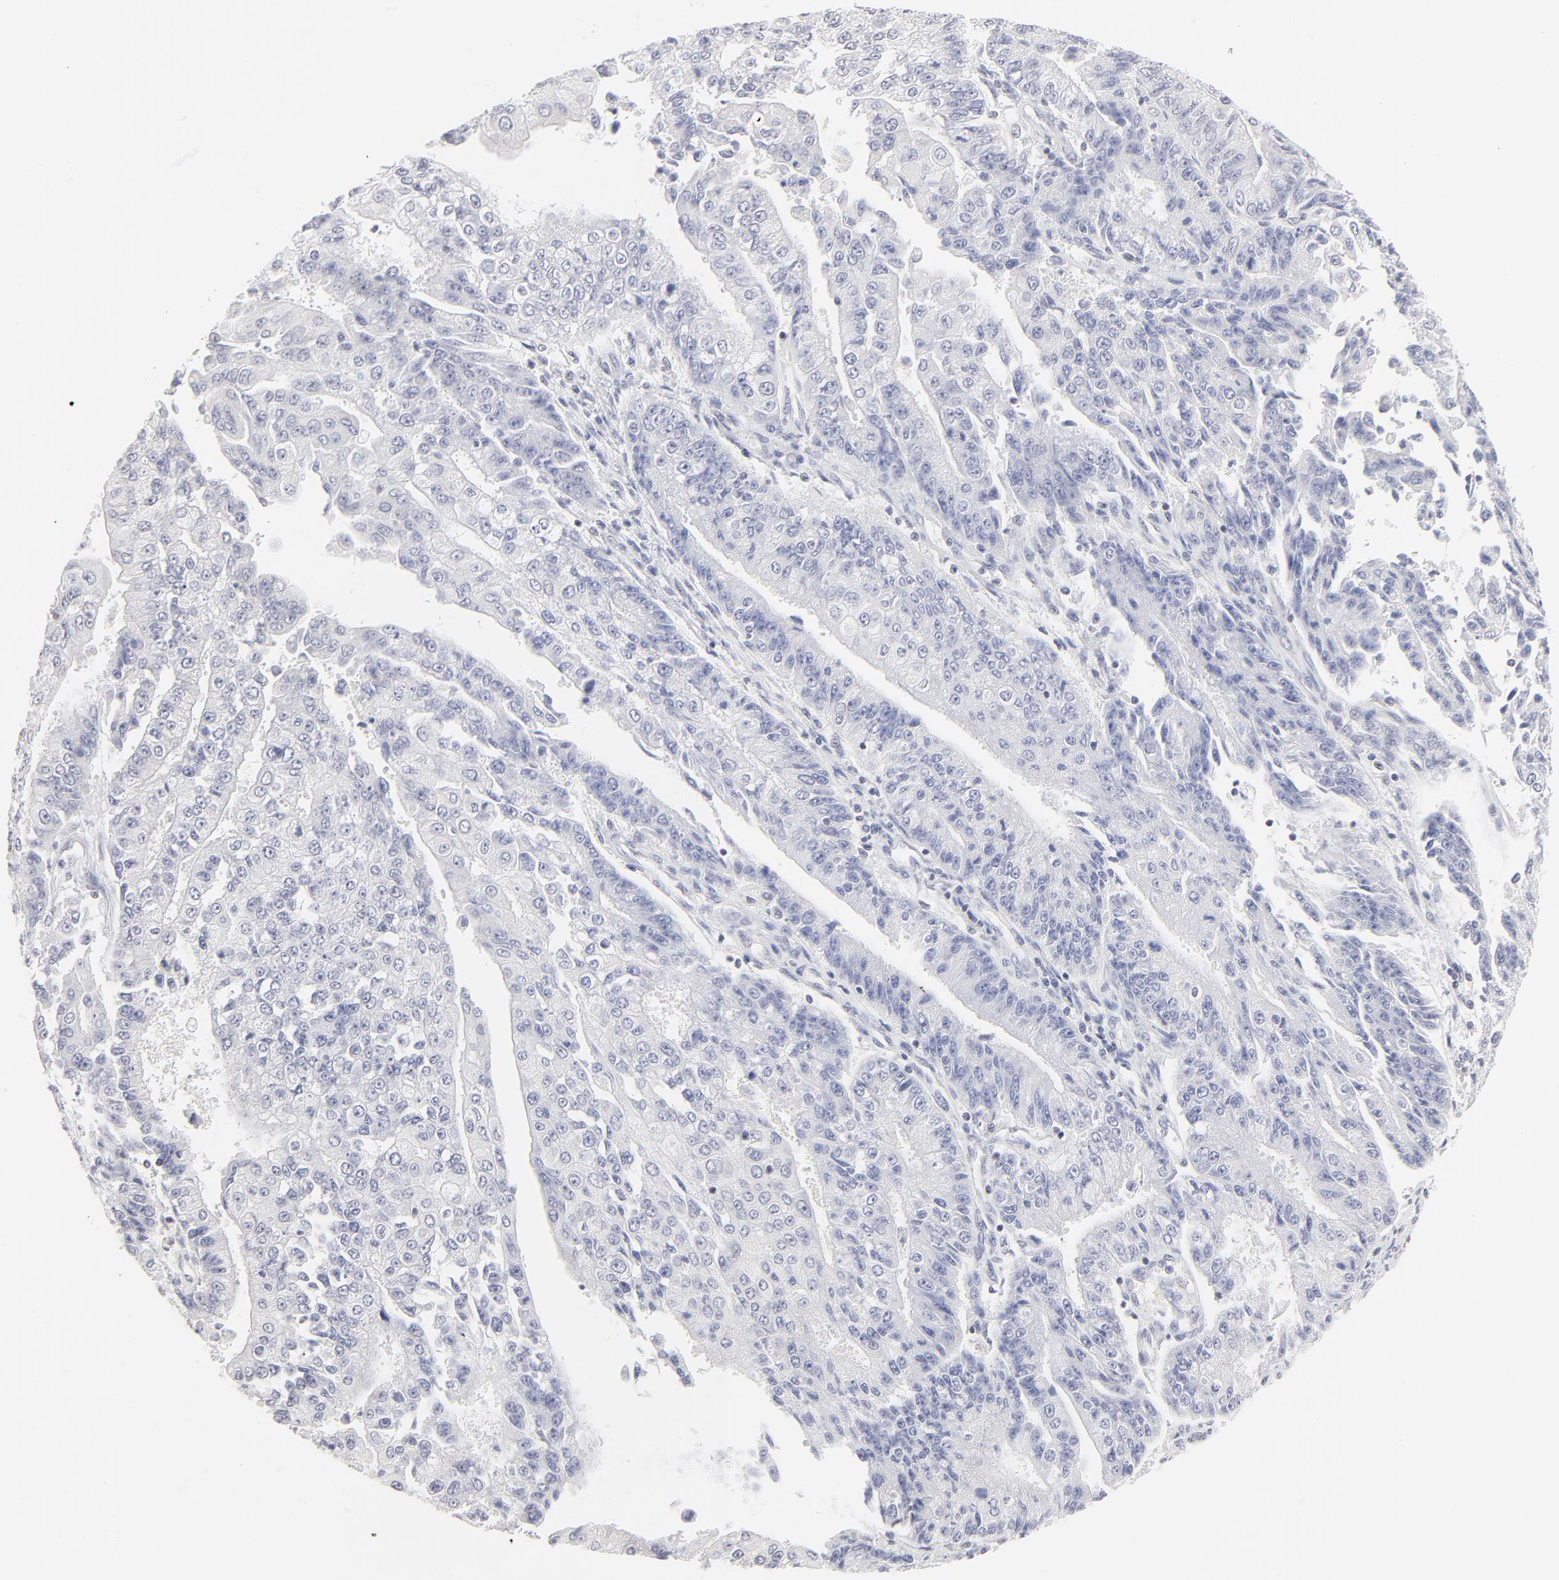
{"staining": {"intensity": "negative", "quantity": "none", "location": "none"}, "tissue": "endometrial cancer", "cell_type": "Tumor cells", "image_type": "cancer", "snomed": [{"axis": "morphology", "description": "Adenocarcinoma, NOS"}, {"axis": "topography", "description": "Endometrium"}], "caption": "There is no significant expression in tumor cells of endometrial adenocarcinoma.", "gene": "NFIL3", "patient": {"sex": "female", "age": 75}}